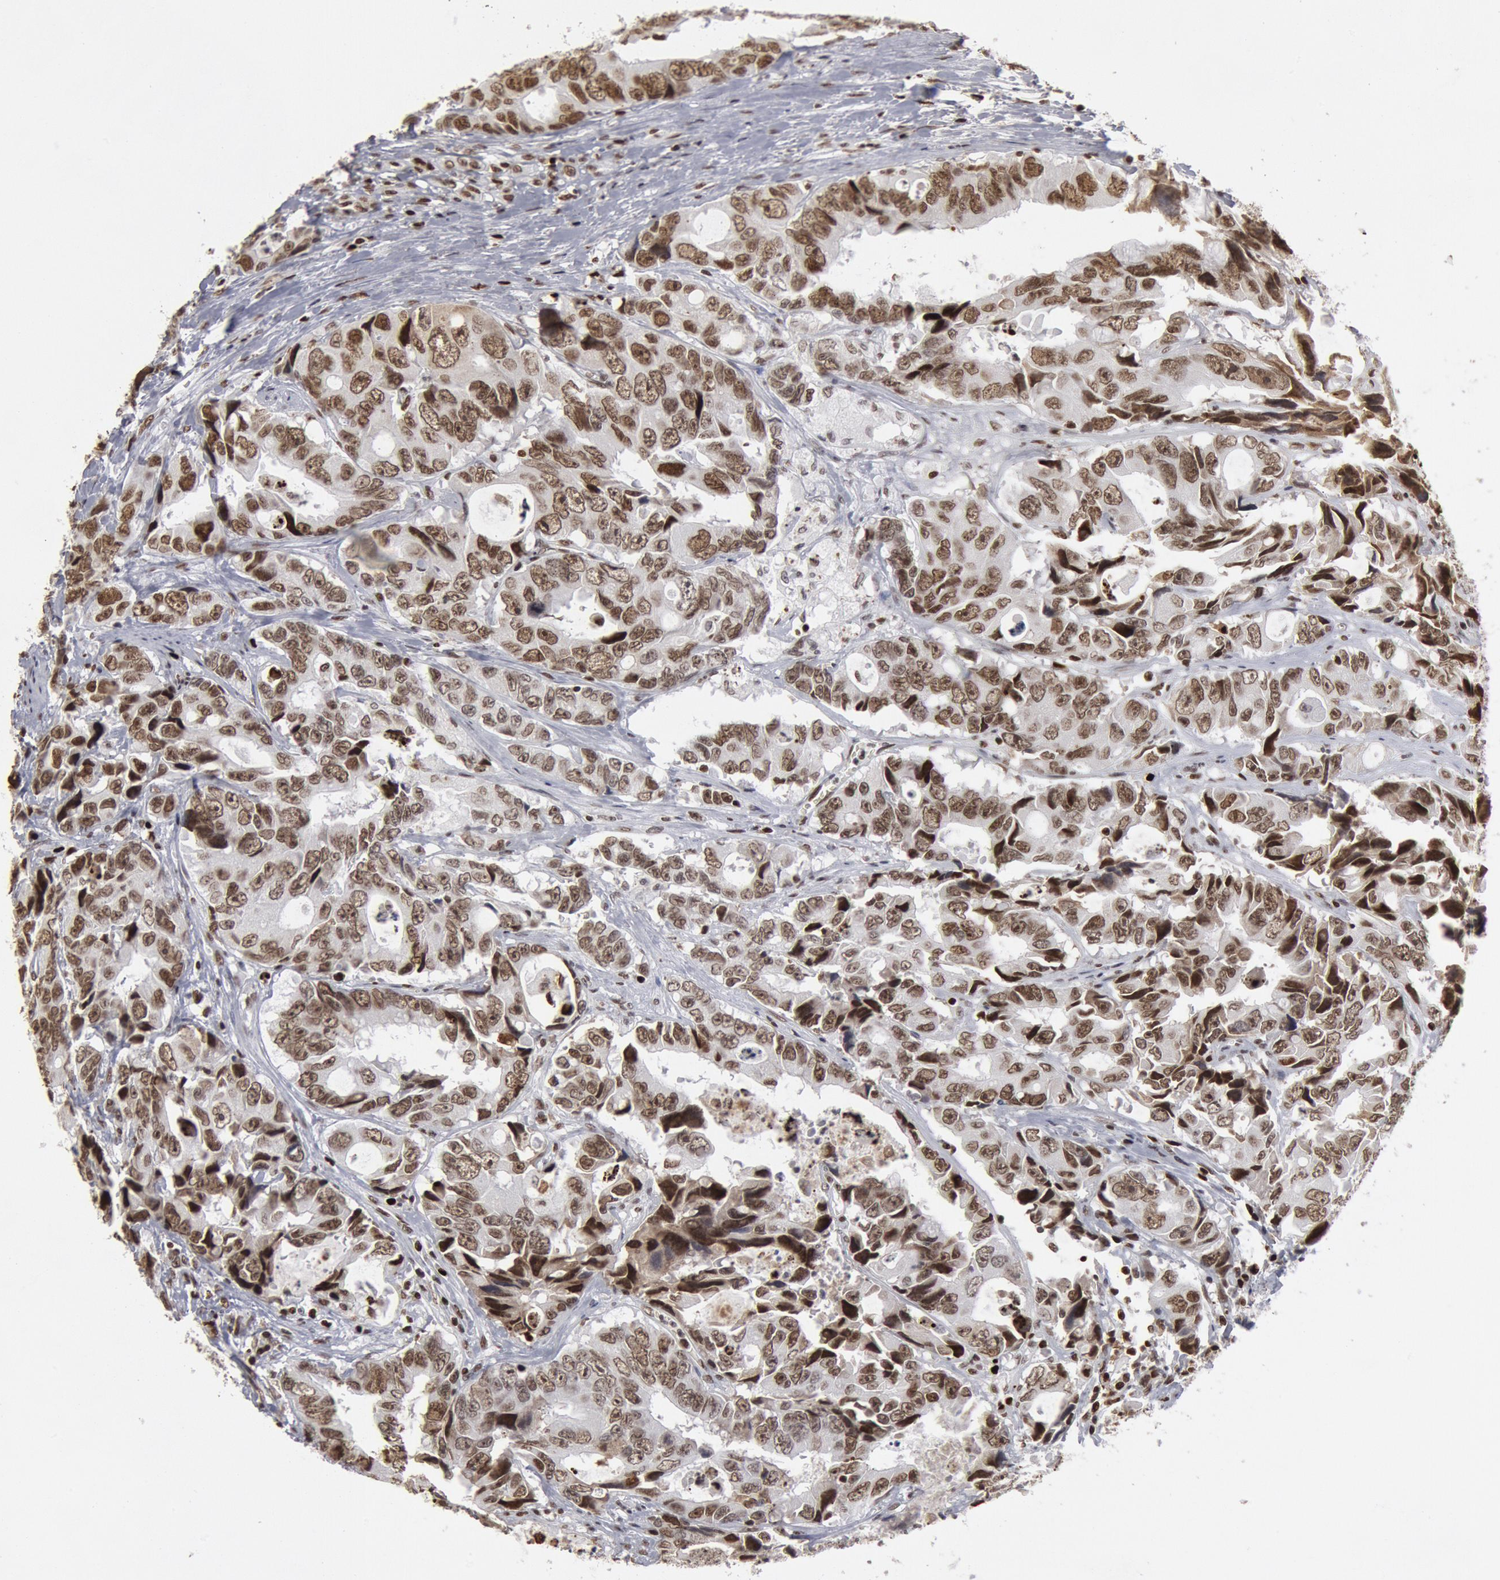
{"staining": {"intensity": "strong", "quantity": ">75%", "location": "nuclear"}, "tissue": "colorectal cancer", "cell_type": "Tumor cells", "image_type": "cancer", "snomed": [{"axis": "morphology", "description": "Adenocarcinoma, NOS"}, {"axis": "topography", "description": "Rectum"}], "caption": "DAB (3,3'-diaminobenzidine) immunohistochemical staining of human adenocarcinoma (colorectal) shows strong nuclear protein expression in approximately >75% of tumor cells.", "gene": "SUB1", "patient": {"sex": "female", "age": 67}}